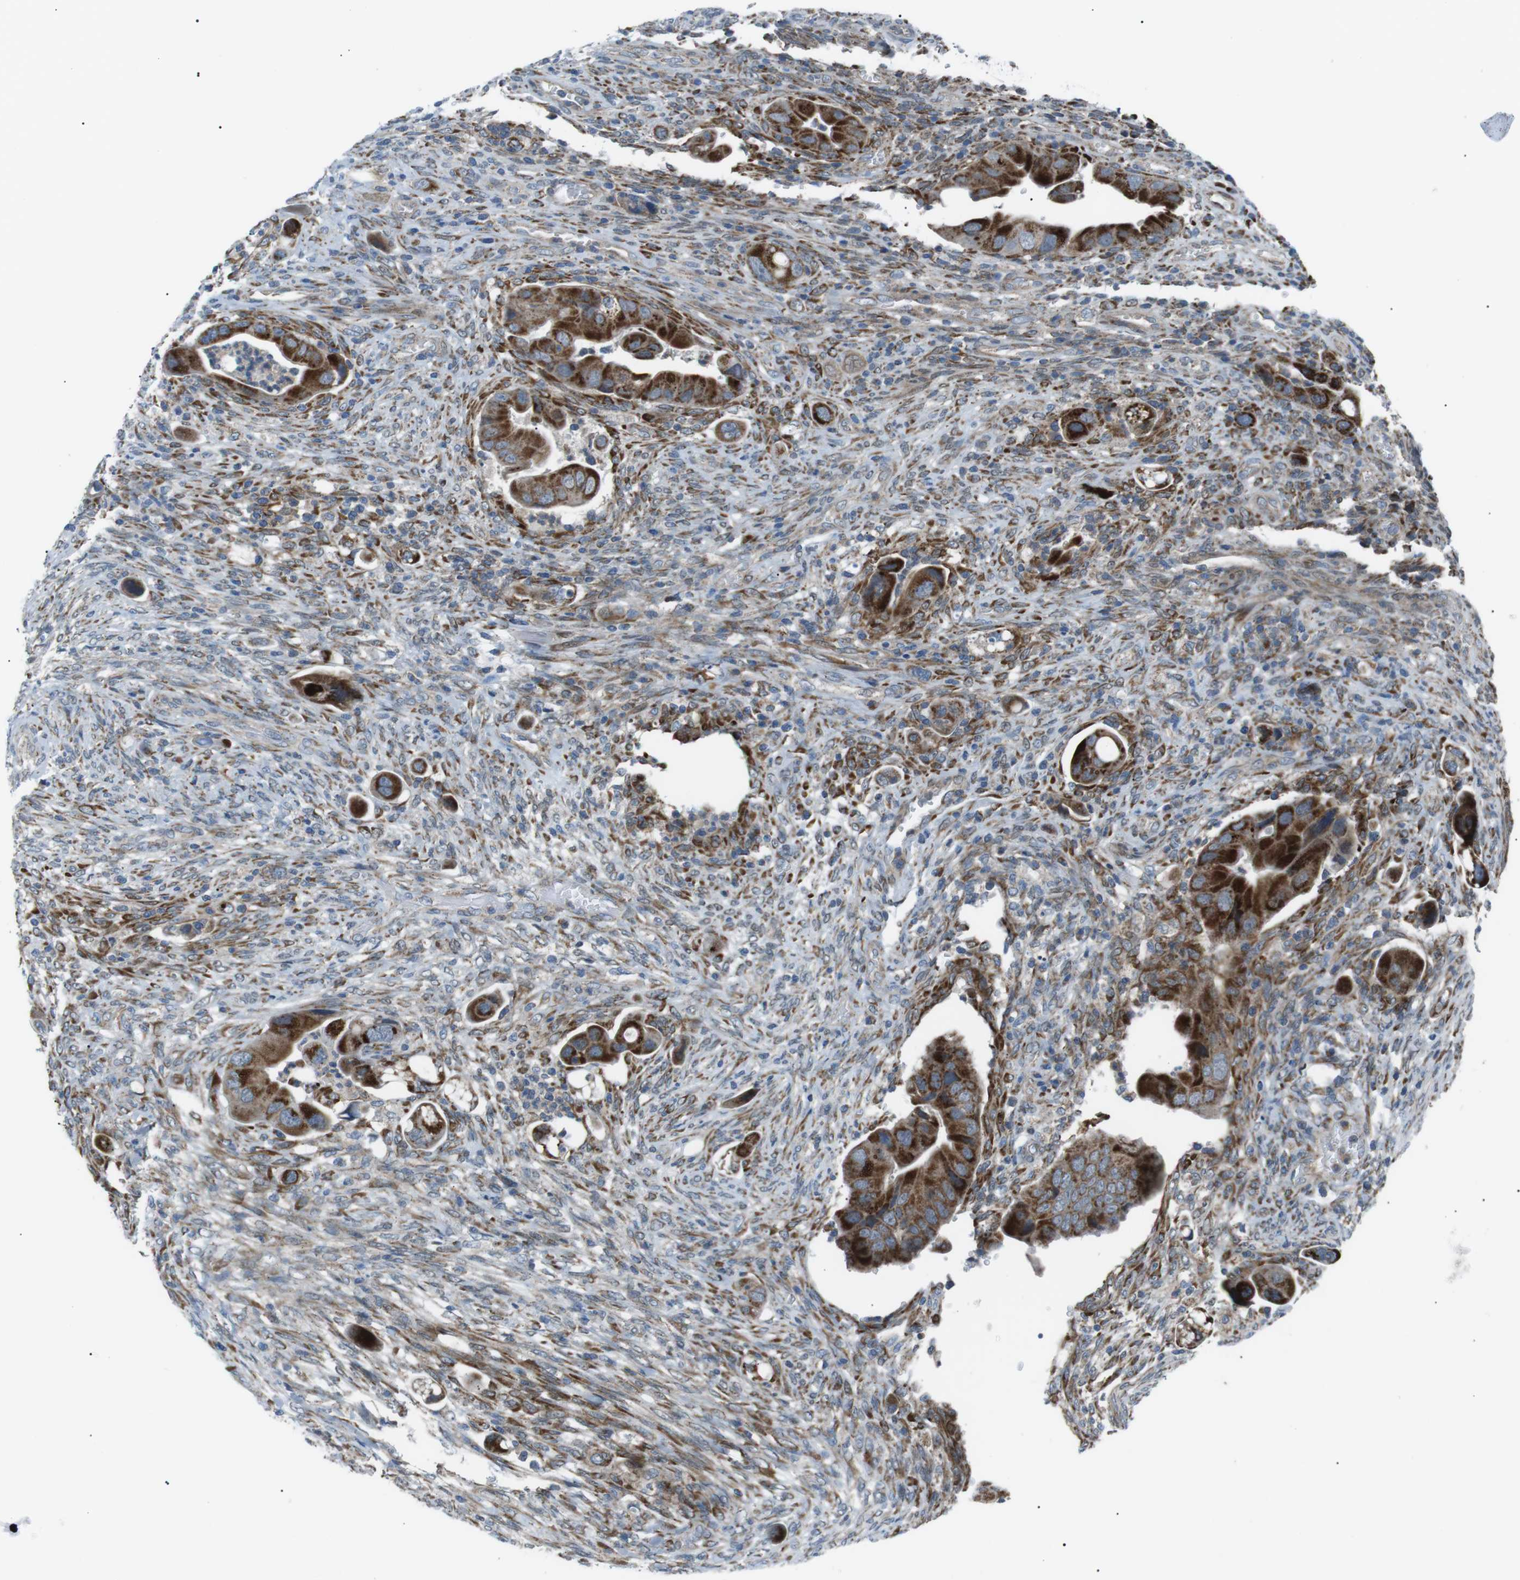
{"staining": {"intensity": "strong", "quantity": ">75%", "location": "cytoplasmic/membranous"}, "tissue": "colorectal cancer", "cell_type": "Tumor cells", "image_type": "cancer", "snomed": [{"axis": "morphology", "description": "Adenocarcinoma, NOS"}, {"axis": "topography", "description": "Rectum"}], "caption": "High-power microscopy captured an IHC image of colorectal cancer (adenocarcinoma), revealing strong cytoplasmic/membranous positivity in about >75% of tumor cells.", "gene": "ARID5B", "patient": {"sex": "female", "age": 57}}